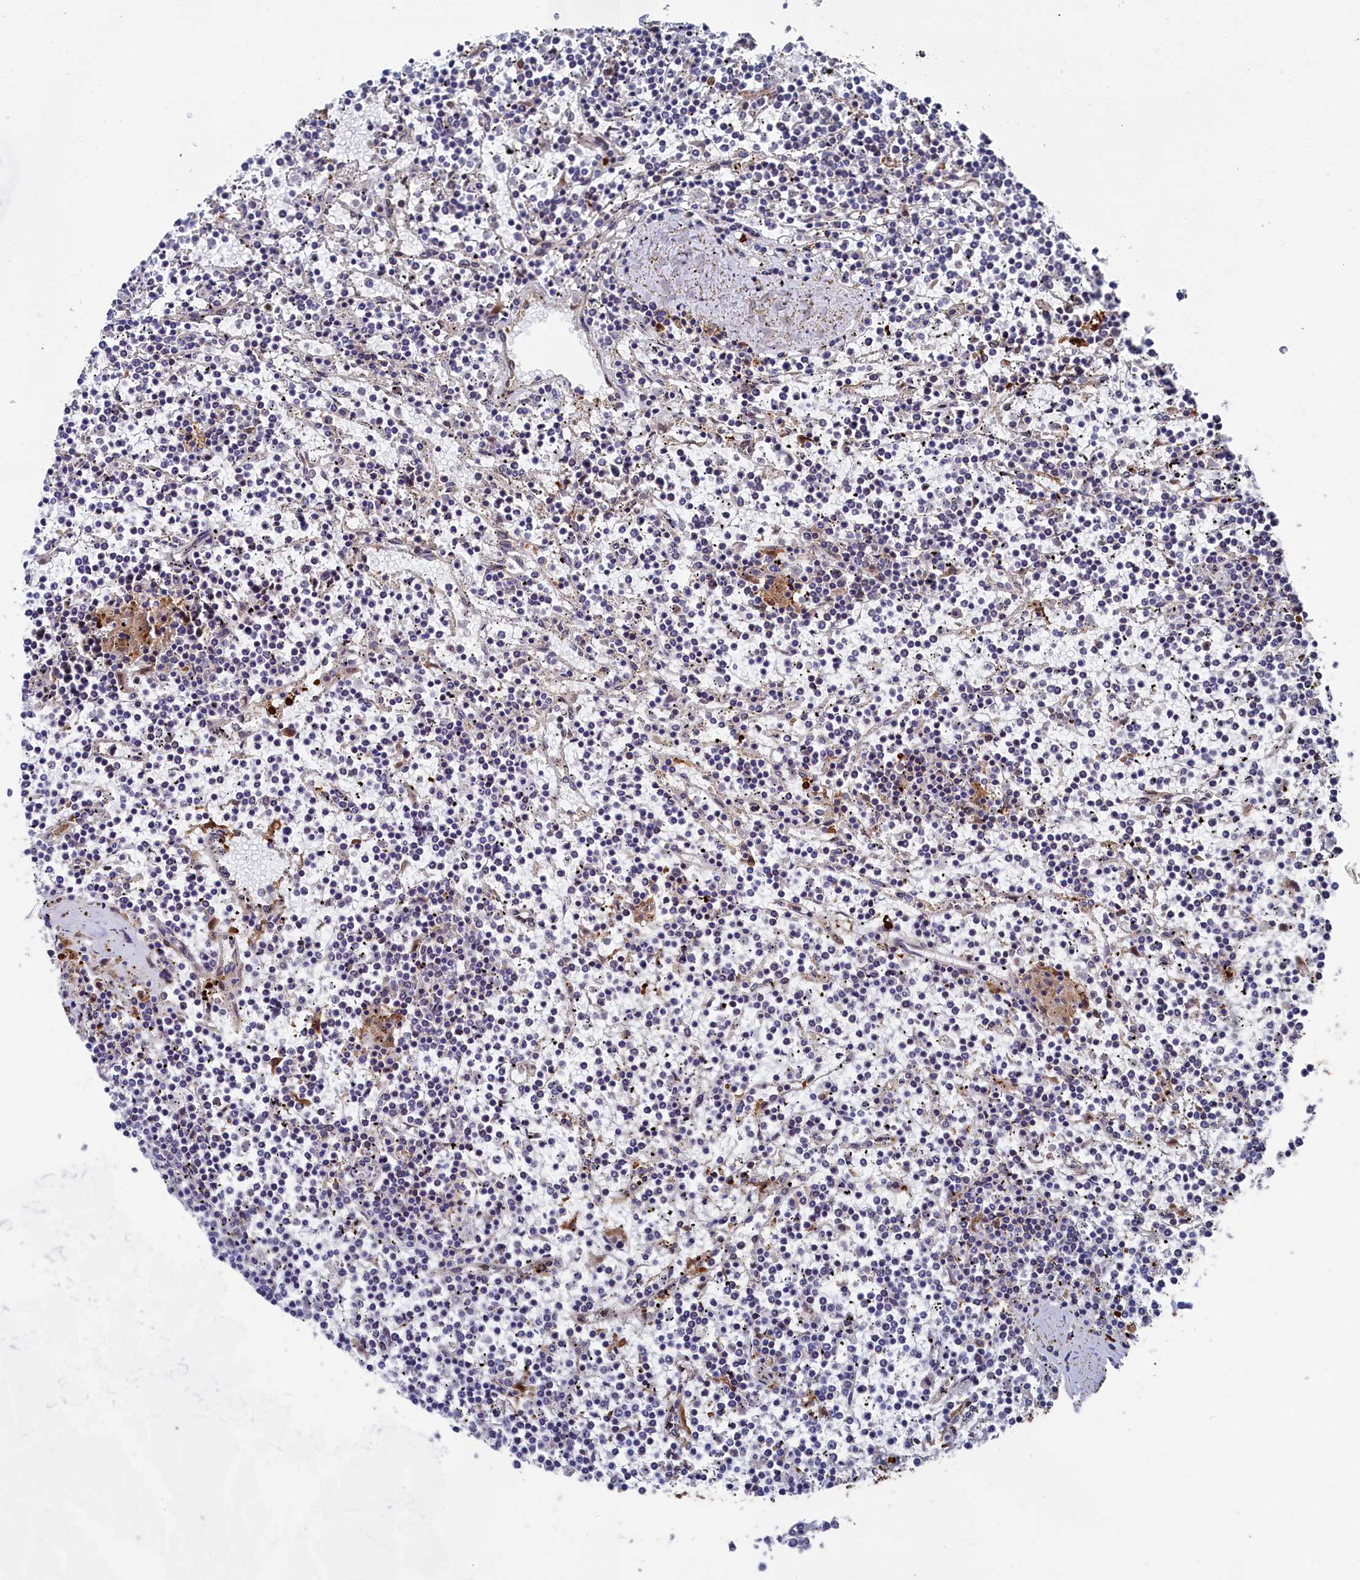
{"staining": {"intensity": "negative", "quantity": "none", "location": "none"}, "tissue": "lymphoma", "cell_type": "Tumor cells", "image_type": "cancer", "snomed": [{"axis": "morphology", "description": "Malignant lymphoma, non-Hodgkin's type, Low grade"}, {"axis": "topography", "description": "Spleen"}], "caption": "Tumor cells are negative for brown protein staining in low-grade malignant lymphoma, non-Hodgkin's type. (Brightfield microscopy of DAB immunohistochemistry at high magnification).", "gene": "ZNF891", "patient": {"sex": "female", "age": 19}}